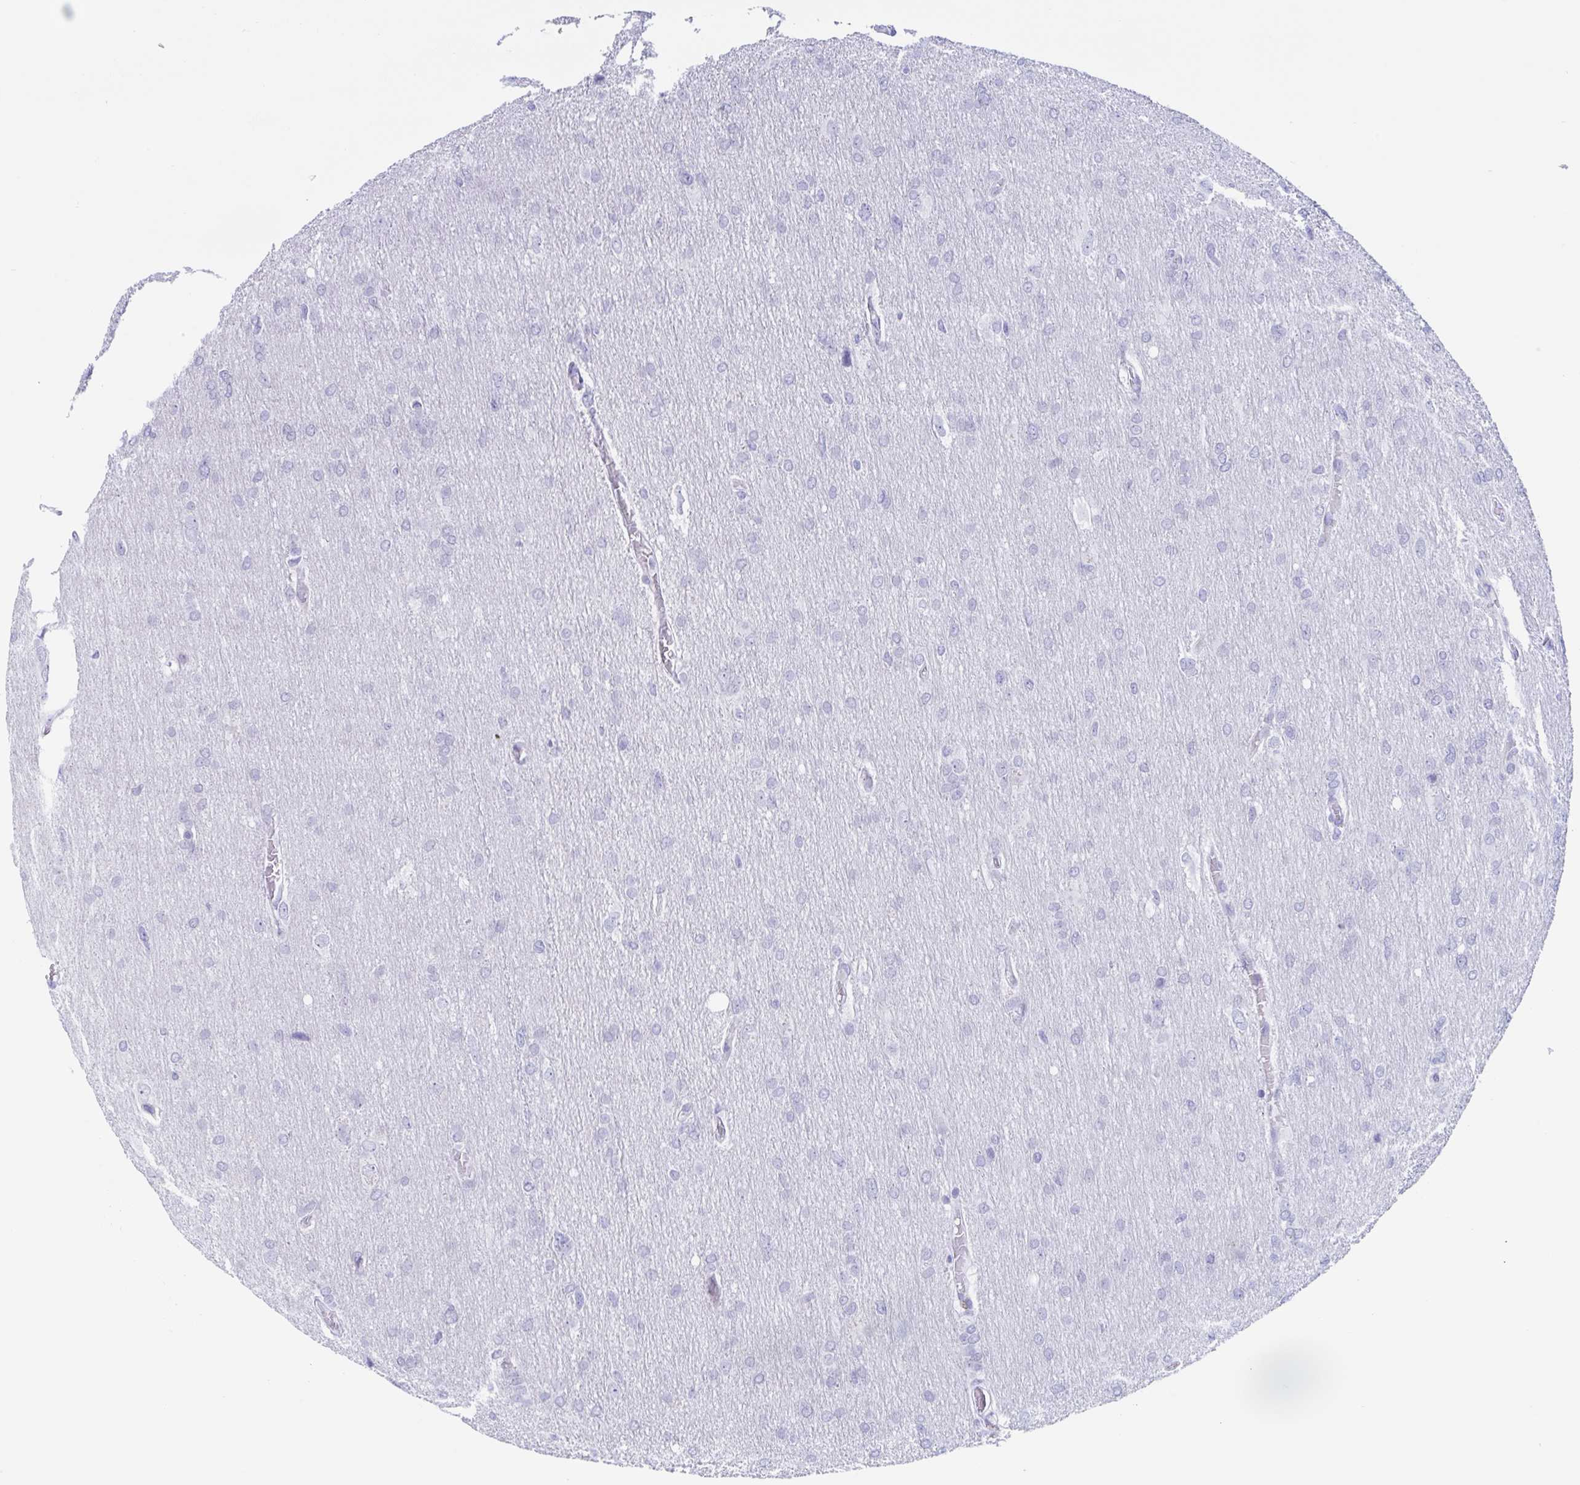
{"staining": {"intensity": "negative", "quantity": "none", "location": "none"}, "tissue": "glioma", "cell_type": "Tumor cells", "image_type": "cancer", "snomed": [{"axis": "morphology", "description": "Glioma, malignant, High grade"}, {"axis": "topography", "description": "Brain"}], "caption": "This is a micrograph of IHC staining of glioma, which shows no positivity in tumor cells.", "gene": "CDX4", "patient": {"sex": "male", "age": 53}}